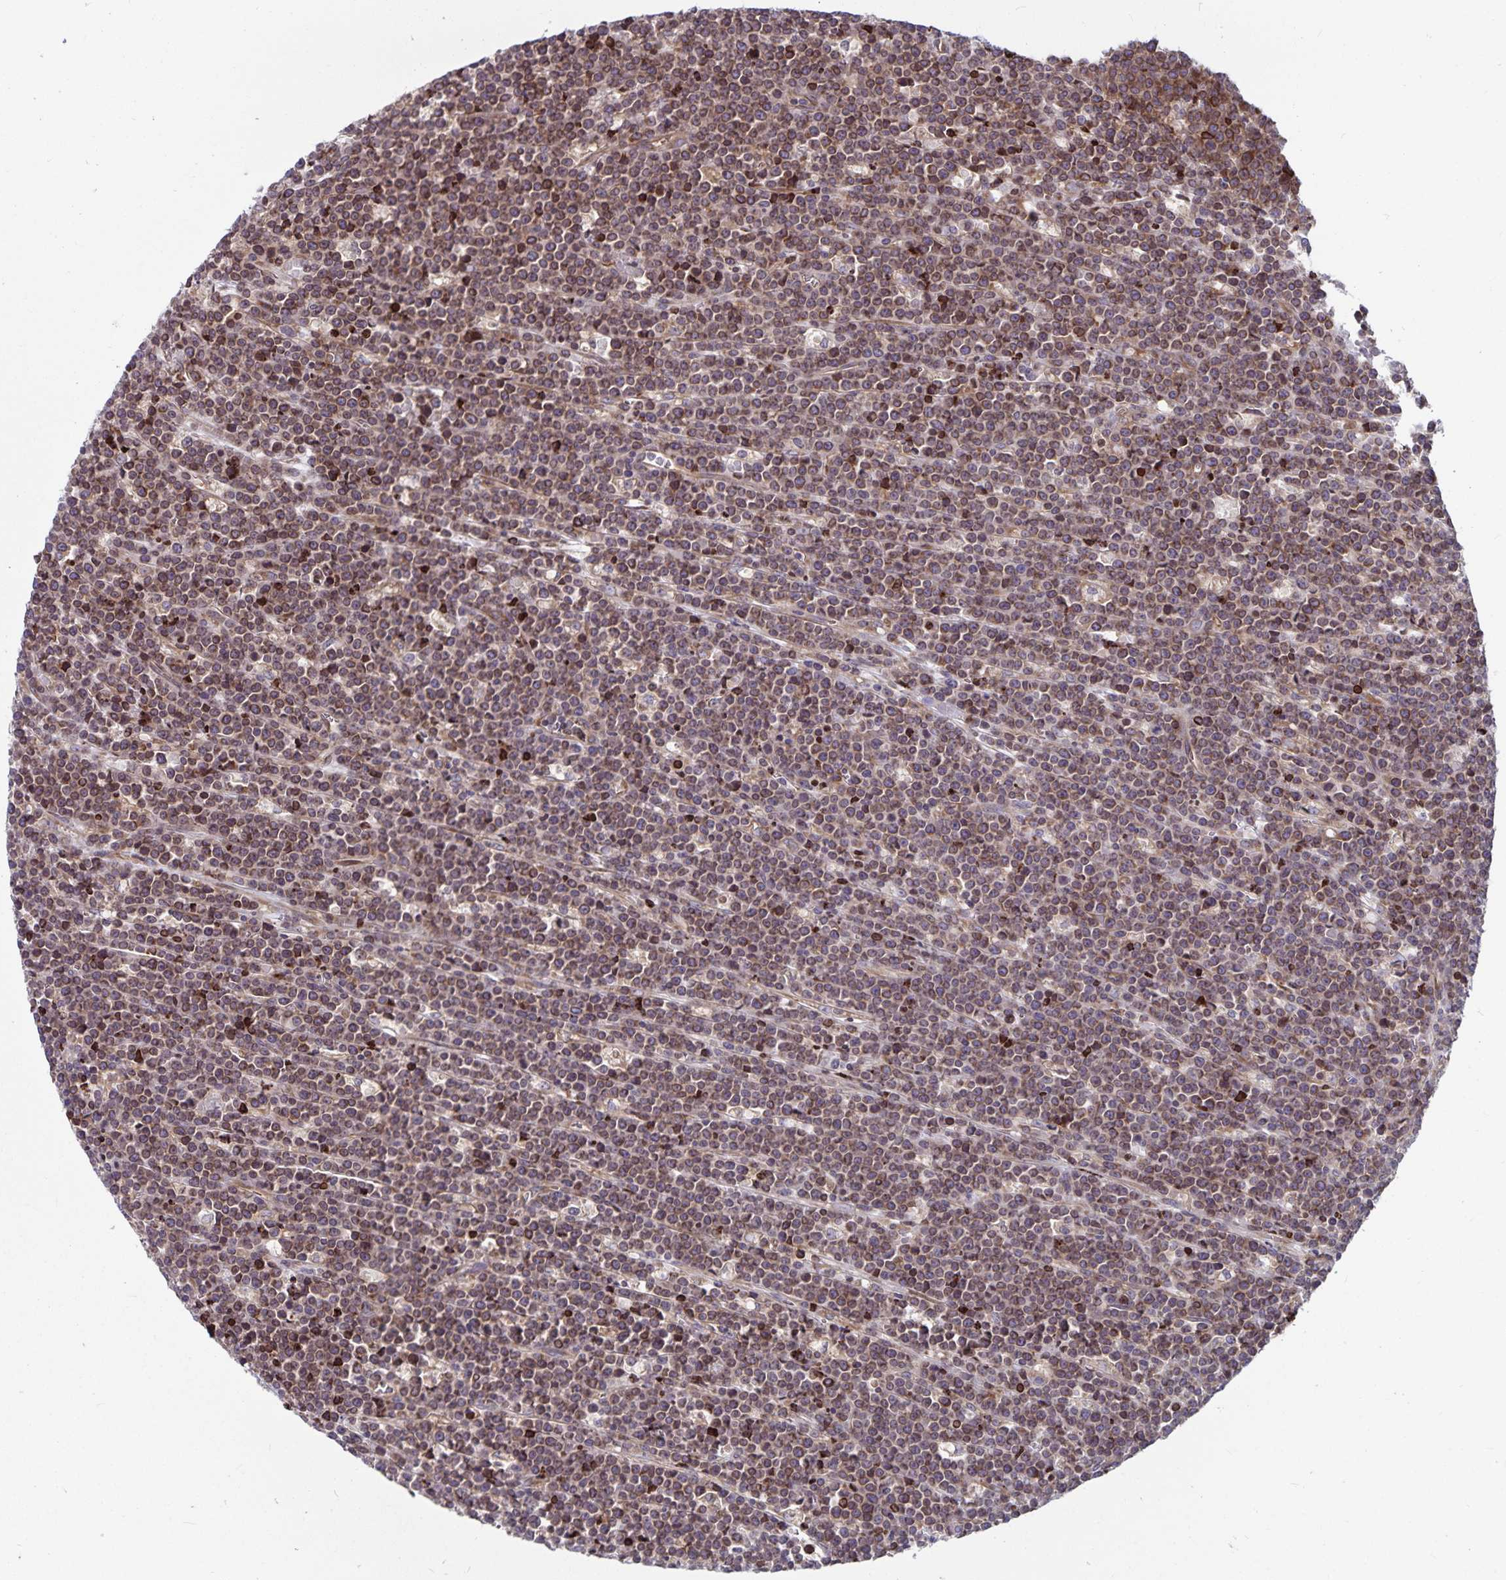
{"staining": {"intensity": "moderate", "quantity": ">75%", "location": "cytoplasmic/membranous"}, "tissue": "lymphoma", "cell_type": "Tumor cells", "image_type": "cancer", "snomed": [{"axis": "morphology", "description": "Malignant lymphoma, non-Hodgkin's type, High grade"}, {"axis": "topography", "description": "Ovary"}], "caption": "Brown immunohistochemical staining in human lymphoma displays moderate cytoplasmic/membranous positivity in approximately >75% of tumor cells. The protein of interest is stained brown, and the nuclei are stained in blue (DAB IHC with brightfield microscopy, high magnification).", "gene": "SEC62", "patient": {"sex": "female", "age": 56}}